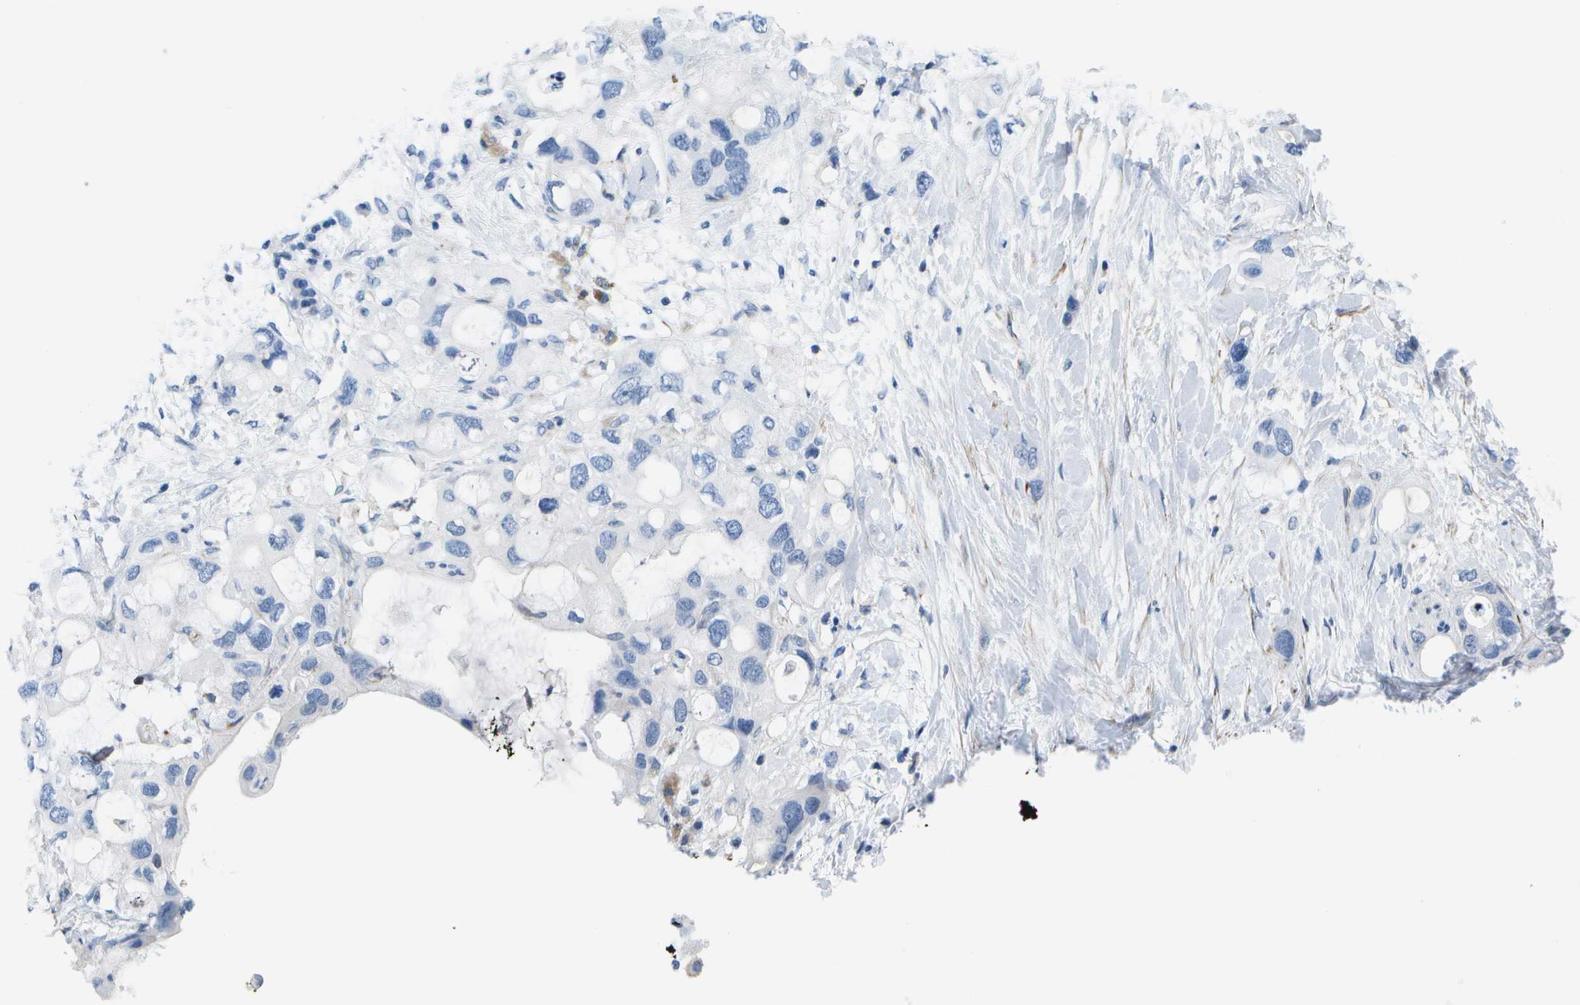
{"staining": {"intensity": "negative", "quantity": "none", "location": "none"}, "tissue": "pancreatic cancer", "cell_type": "Tumor cells", "image_type": "cancer", "snomed": [{"axis": "morphology", "description": "Adenocarcinoma, NOS"}, {"axis": "topography", "description": "Pancreas"}], "caption": "This micrograph is of pancreatic cancer (adenocarcinoma) stained with IHC to label a protein in brown with the nuclei are counter-stained blue. There is no staining in tumor cells.", "gene": "ADGRG6", "patient": {"sex": "female", "age": 56}}